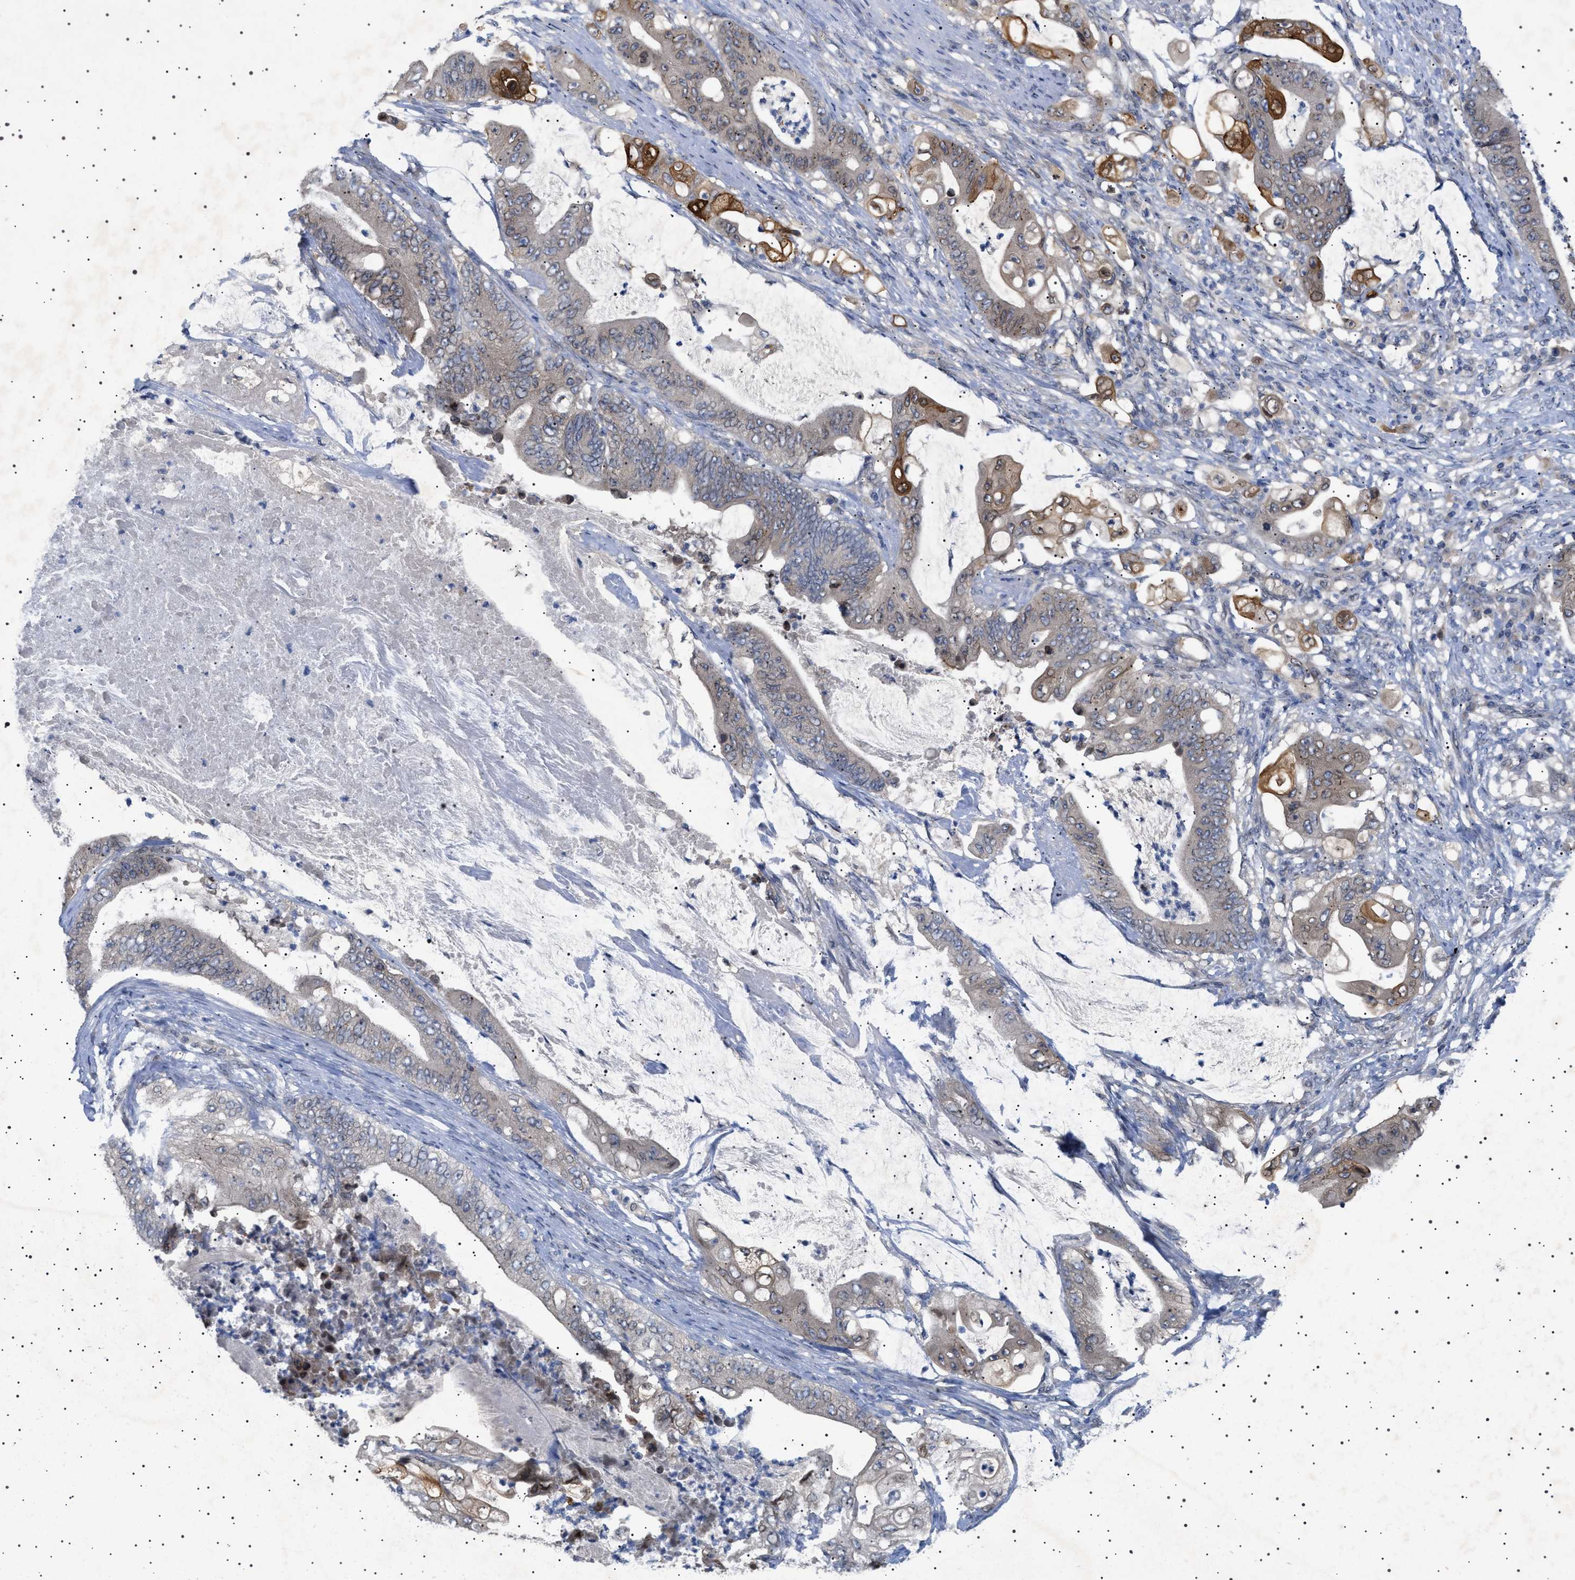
{"staining": {"intensity": "strong", "quantity": "<25%", "location": "cytoplasmic/membranous"}, "tissue": "stomach cancer", "cell_type": "Tumor cells", "image_type": "cancer", "snomed": [{"axis": "morphology", "description": "Adenocarcinoma, NOS"}, {"axis": "topography", "description": "Stomach"}], "caption": "Stomach cancer stained for a protein (brown) shows strong cytoplasmic/membranous positive expression in approximately <25% of tumor cells.", "gene": "NUP93", "patient": {"sex": "female", "age": 73}}